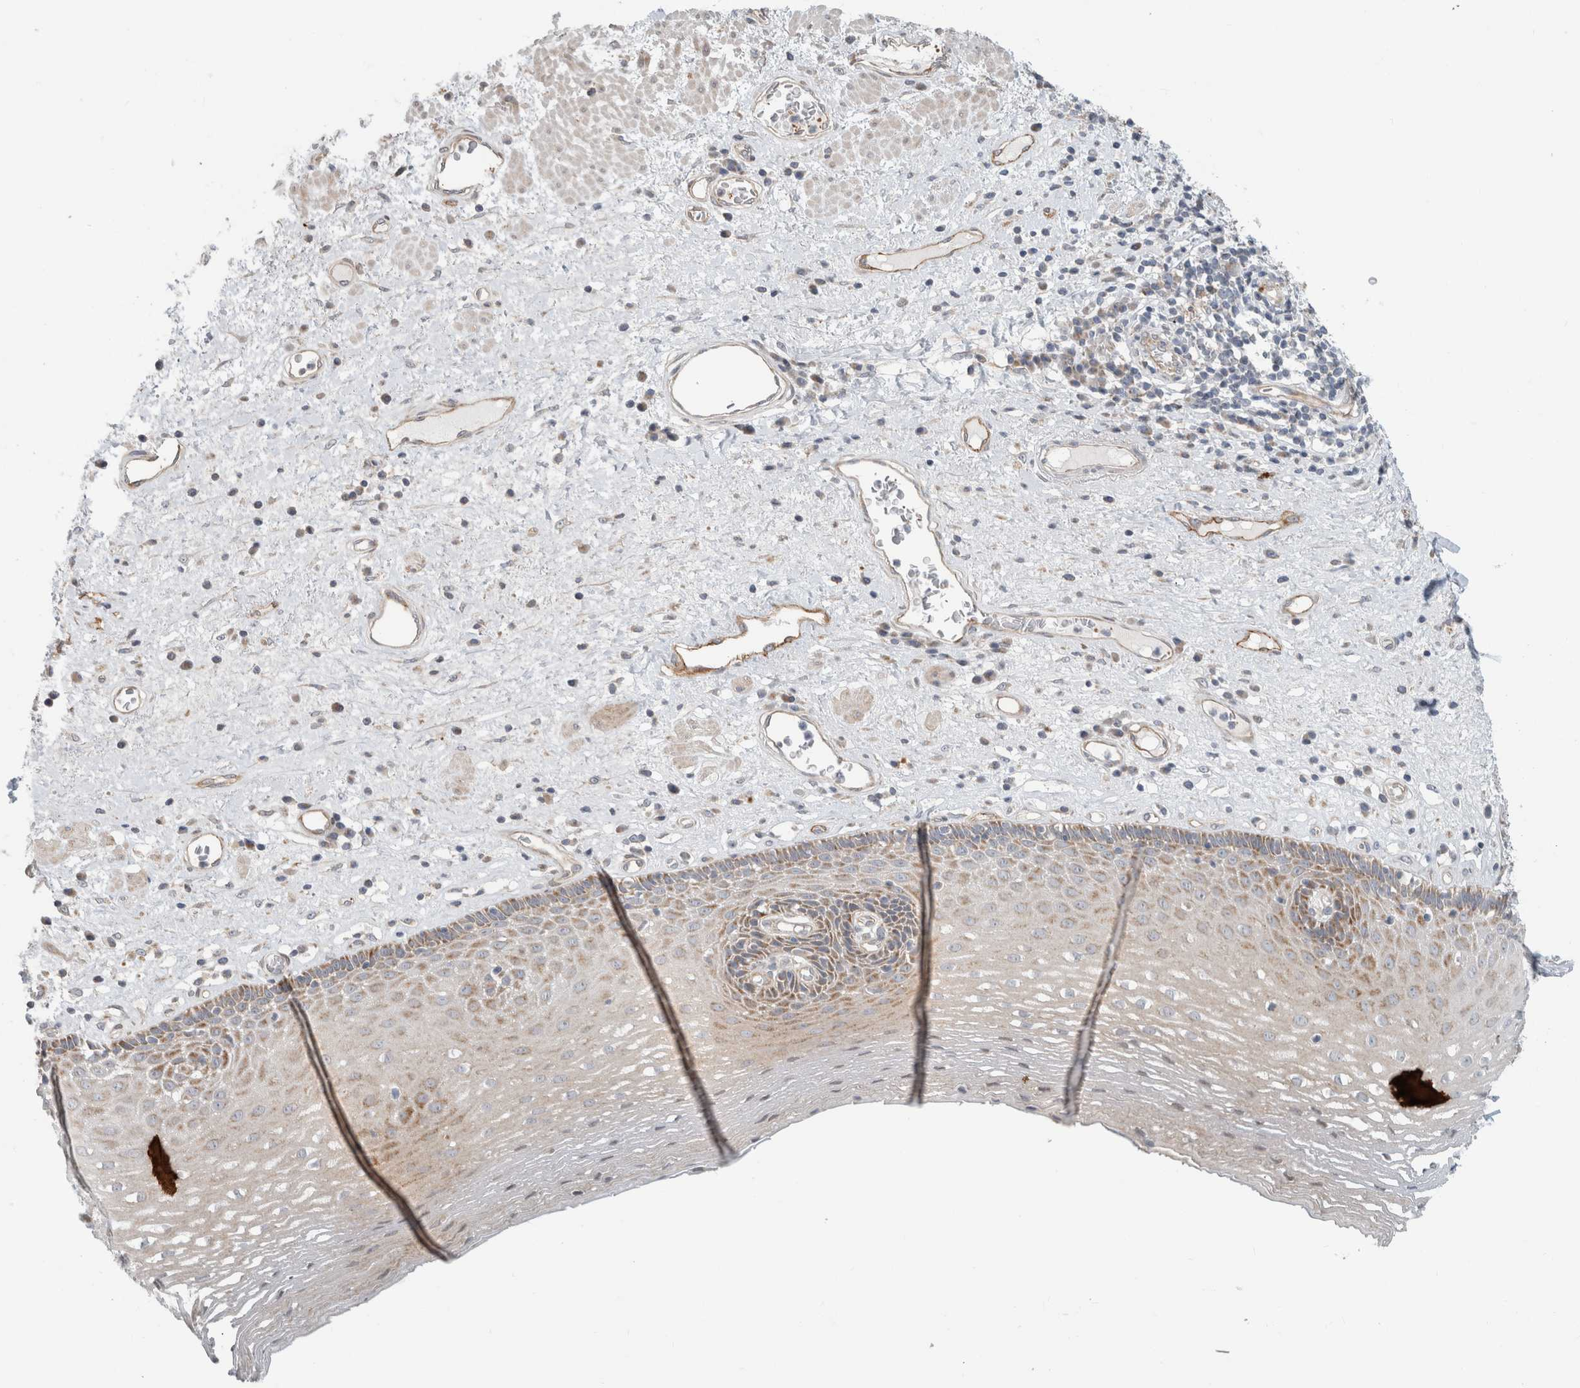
{"staining": {"intensity": "moderate", "quantity": "25%-75%", "location": "cytoplasmic/membranous"}, "tissue": "esophagus", "cell_type": "Squamous epithelial cells", "image_type": "normal", "snomed": [{"axis": "morphology", "description": "Normal tissue, NOS"}, {"axis": "morphology", "description": "Adenocarcinoma, NOS"}, {"axis": "topography", "description": "Esophagus"}], "caption": "The histopathology image reveals staining of benign esophagus, revealing moderate cytoplasmic/membranous protein expression (brown color) within squamous epithelial cells. The protein is shown in brown color, while the nuclei are stained blue.", "gene": "KPNA5", "patient": {"sex": "male", "age": 62}}